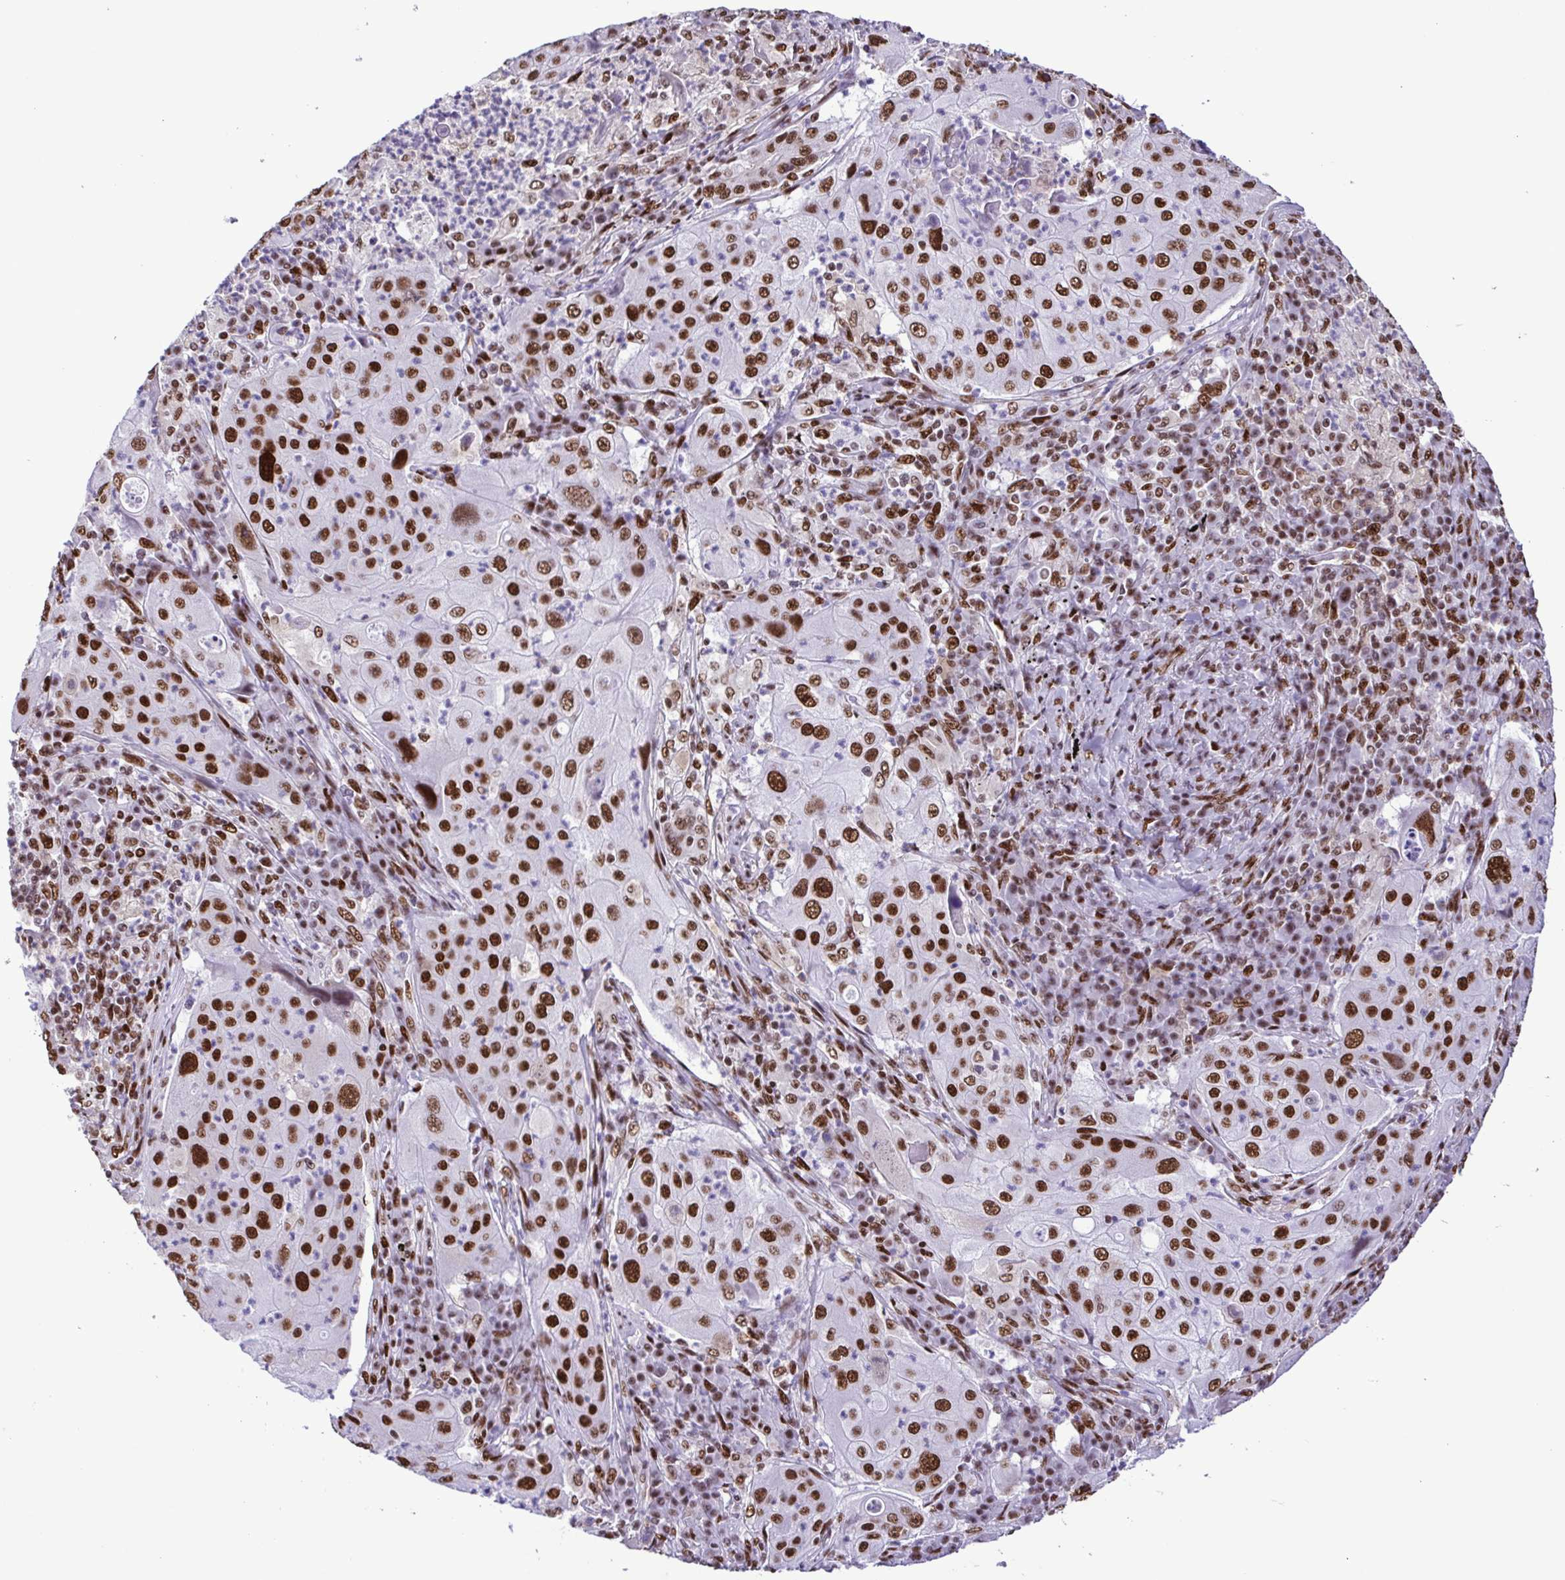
{"staining": {"intensity": "strong", "quantity": ">75%", "location": "nuclear"}, "tissue": "lung cancer", "cell_type": "Tumor cells", "image_type": "cancer", "snomed": [{"axis": "morphology", "description": "Squamous cell carcinoma, NOS"}, {"axis": "topography", "description": "Lung"}], "caption": "Squamous cell carcinoma (lung) tissue shows strong nuclear expression in about >75% of tumor cells, visualized by immunohistochemistry.", "gene": "TRIM28", "patient": {"sex": "female", "age": 59}}